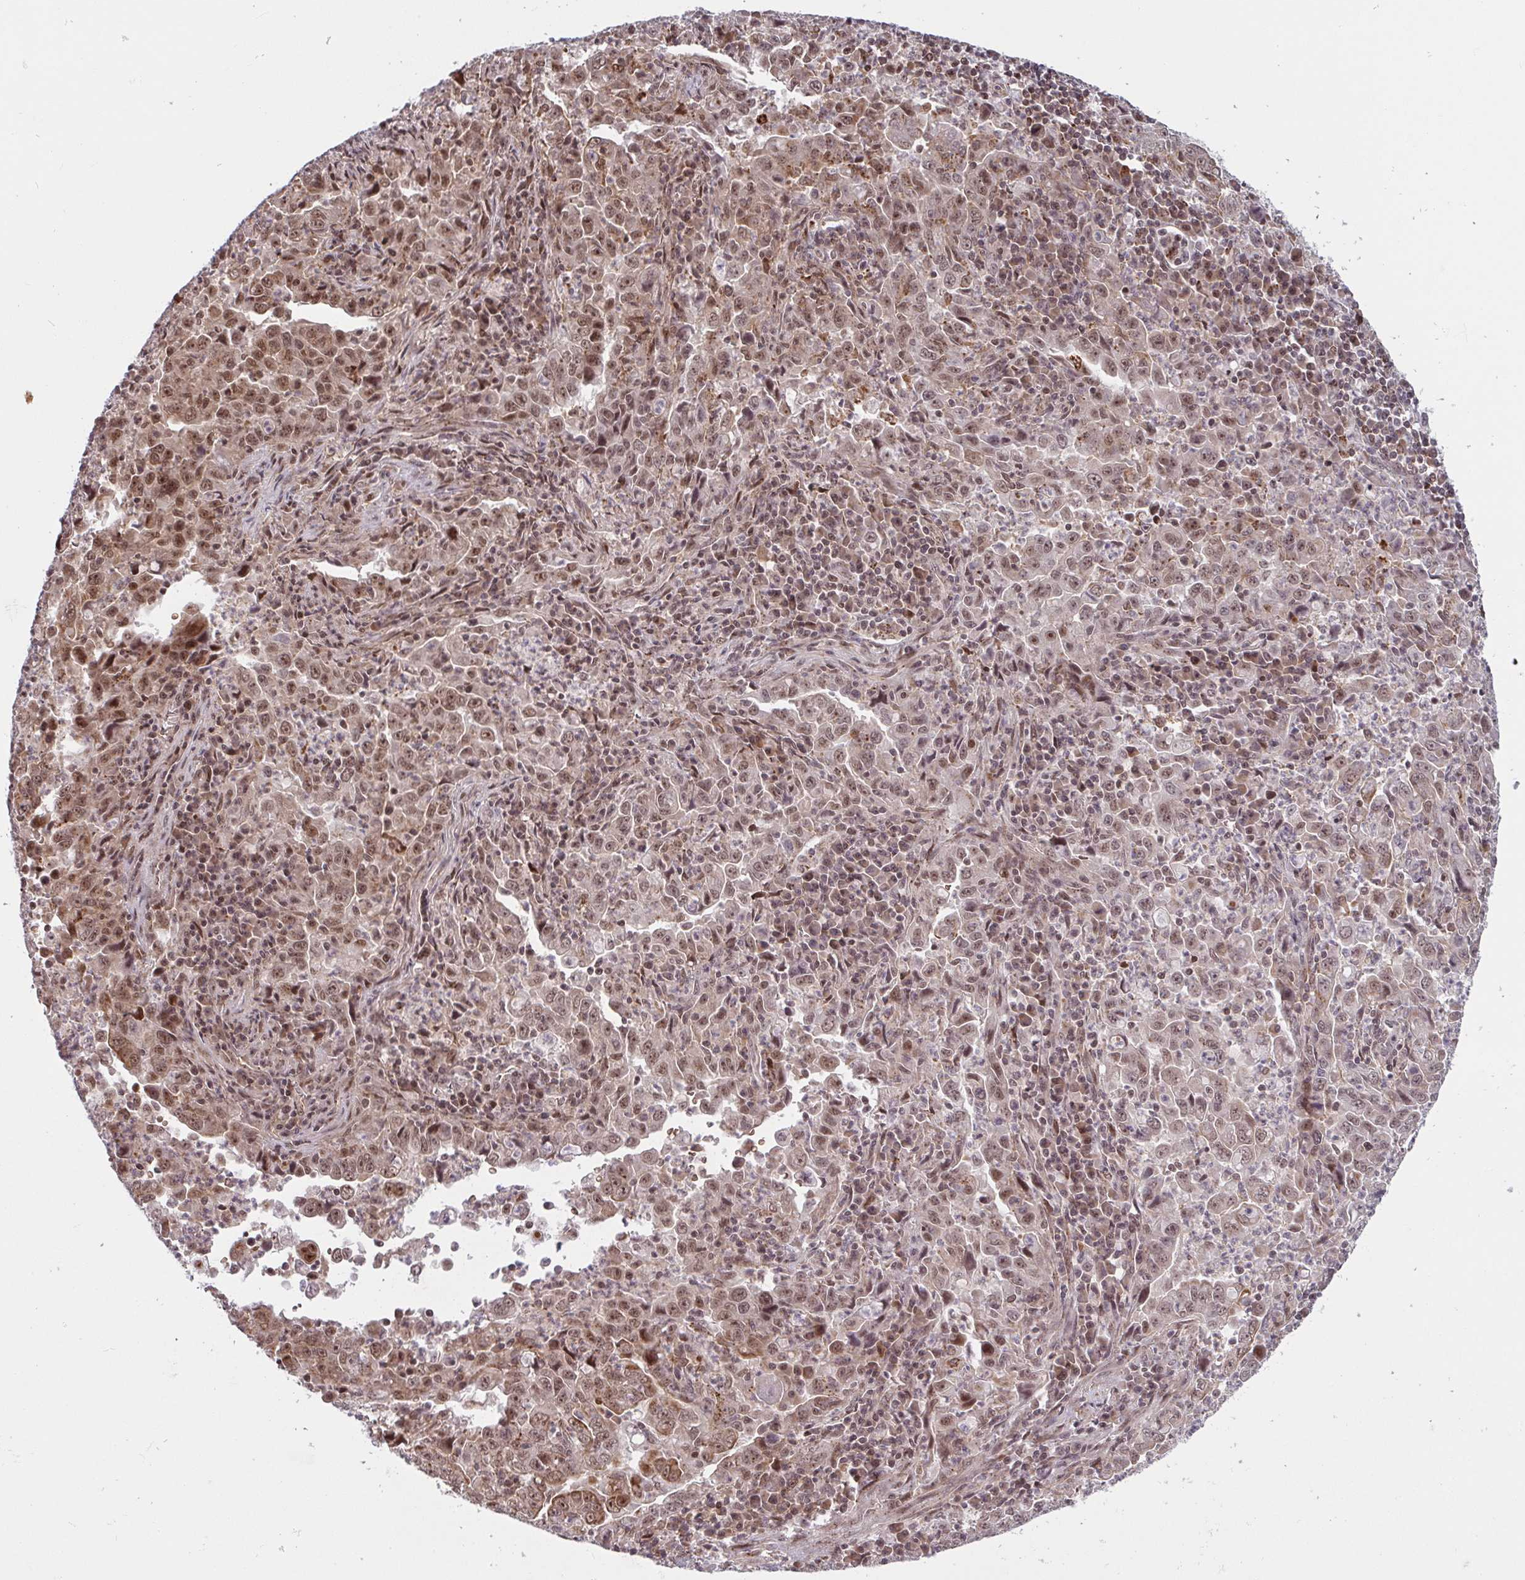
{"staining": {"intensity": "moderate", "quantity": ">75%", "location": "nuclear"}, "tissue": "lung cancer", "cell_type": "Tumor cells", "image_type": "cancer", "snomed": [{"axis": "morphology", "description": "Adenocarcinoma, NOS"}, {"axis": "topography", "description": "Lung"}], "caption": "IHC staining of lung cancer (adenocarcinoma), which exhibits medium levels of moderate nuclear expression in about >75% of tumor cells indicating moderate nuclear protein staining. The staining was performed using DAB (brown) for protein detection and nuclei were counterstained in hematoxylin (blue).", "gene": "NLRP13", "patient": {"sex": "male", "age": 67}}